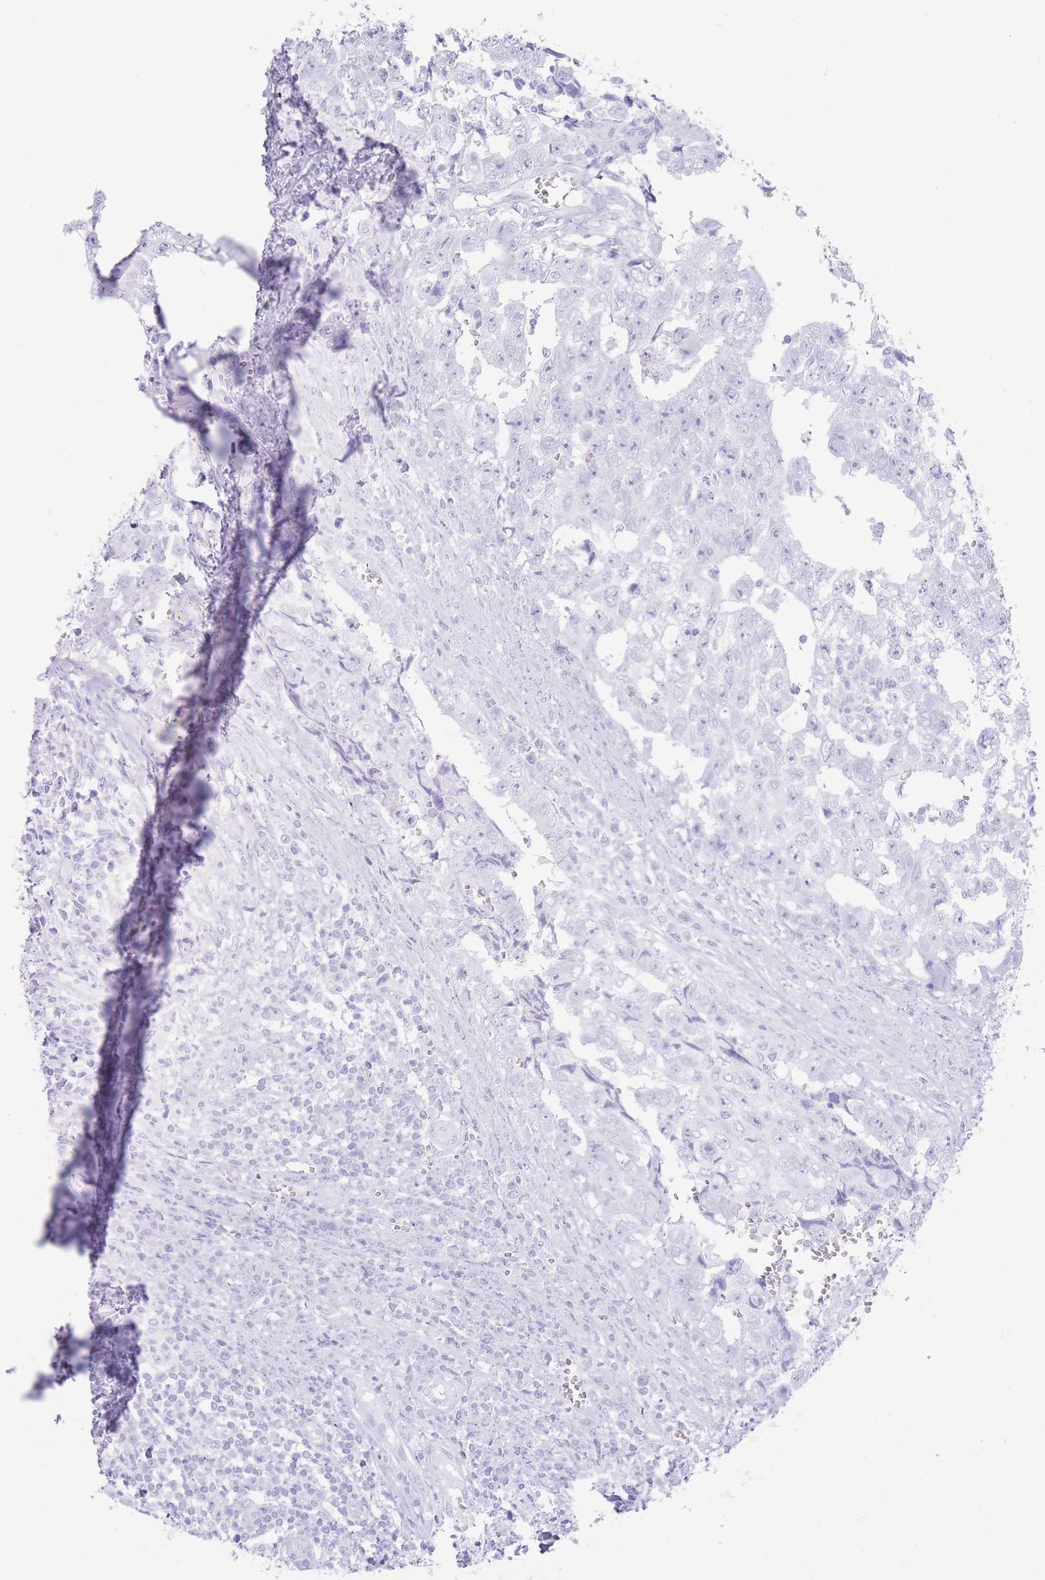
{"staining": {"intensity": "negative", "quantity": "none", "location": "none"}, "tissue": "testis cancer", "cell_type": "Tumor cells", "image_type": "cancer", "snomed": [{"axis": "morphology", "description": "Carcinoma, Embryonal, NOS"}, {"axis": "topography", "description": "Testis"}], "caption": "Immunohistochemistry (IHC) histopathology image of neoplastic tissue: human testis embryonal carcinoma stained with DAB displays no significant protein staining in tumor cells.", "gene": "ELOA2", "patient": {"sex": "male", "age": 25}}